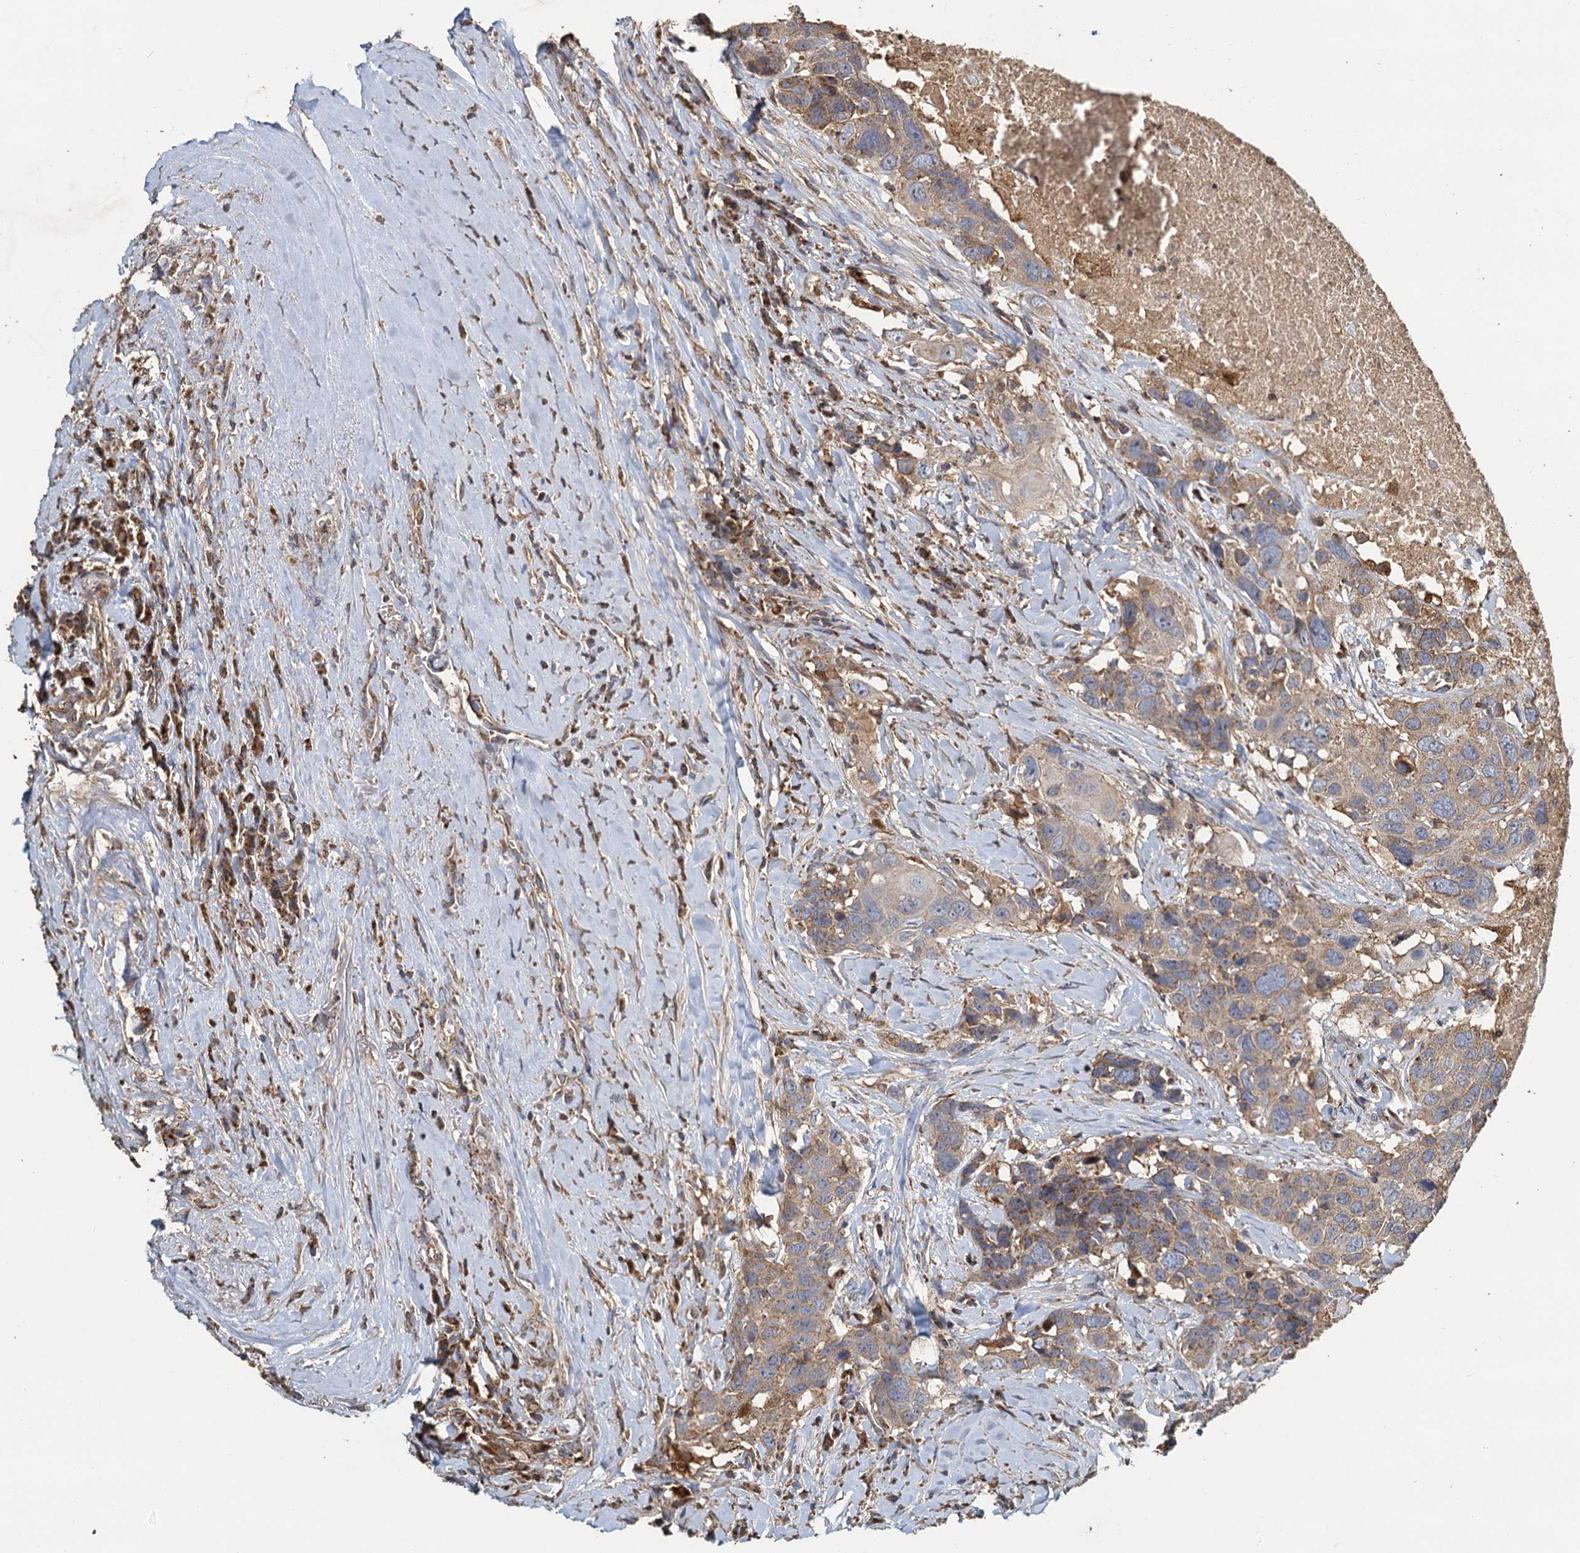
{"staining": {"intensity": "weak", "quantity": ">75%", "location": "cytoplasmic/membranous"}, "tissue": "head and neck cancer", "cell_type": "Tumor cells", "image_type": "cancer", "snomed": [{"axis": "morphology", "description": "Squamous cell carcinoma, NOS"}, {"axis": "topography", "description": "Head-Neck"}], "caption": "Weak cytoplasmic/membranous staining is appreciated in about >75% of tumor cells in head and neck cancer. Nuclei are stained in blue.", "gene": "SDS", "patient": {"sex": "male", "age": 66}}